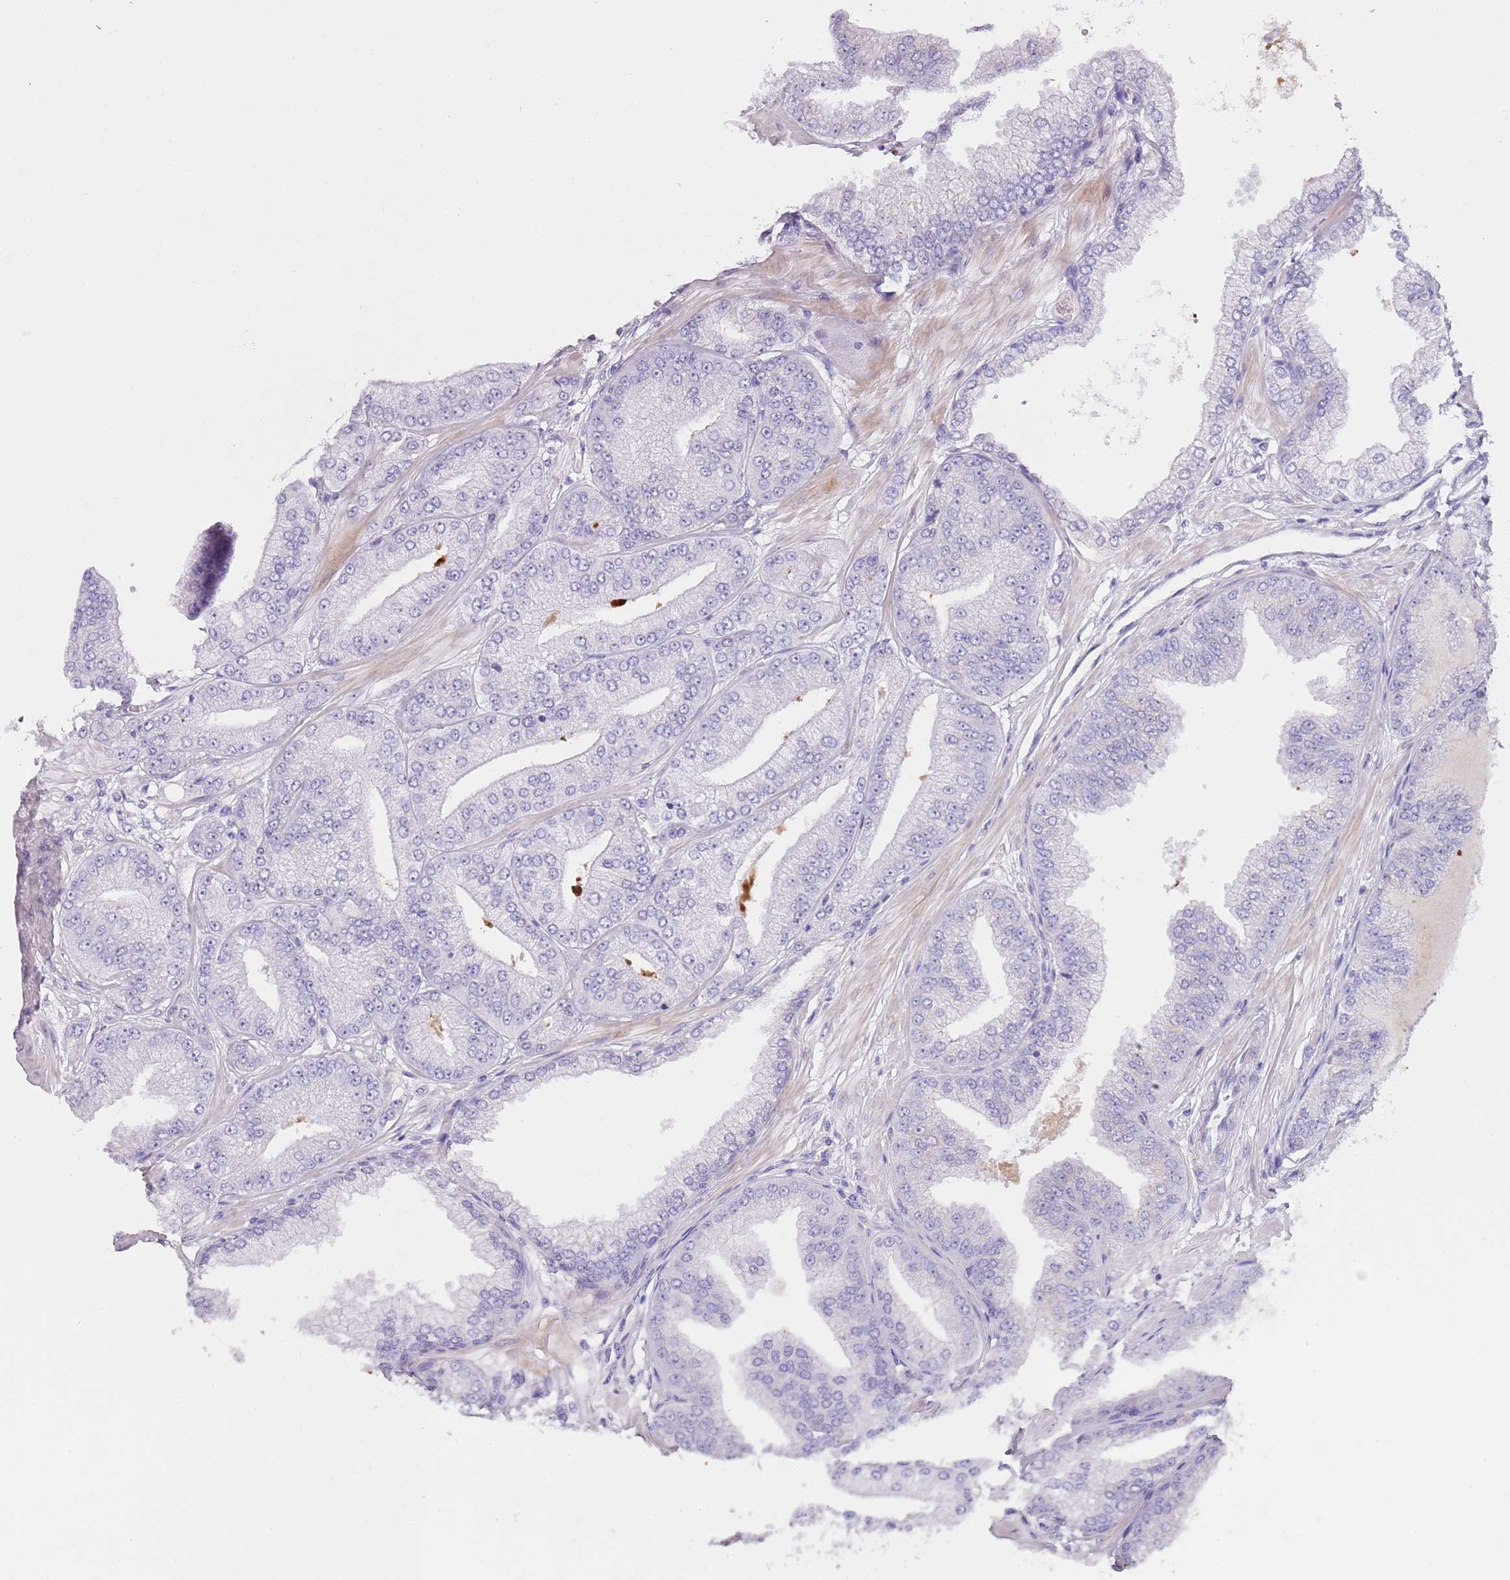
{"staining": {"intensity": "negative", "quantity": "none", "location": "none"}, "tissue": "prostate cancer", "cell_type": "Tumor cells", "image_type": "cancer", "snomed": [{"axis": "morphology", "description": "Adenocarcinoma, Low grade"}, {"axis": "topography", "description": "Prostate"}], "caption": "Prostate cancer (adenocarcinoma (low-grade)) stained for a protein using immunohistochemistry (IHC) displays no positivity tumor cells.", "gene": "NBPF6", "patient": {"sex": "male", "age": 55}}